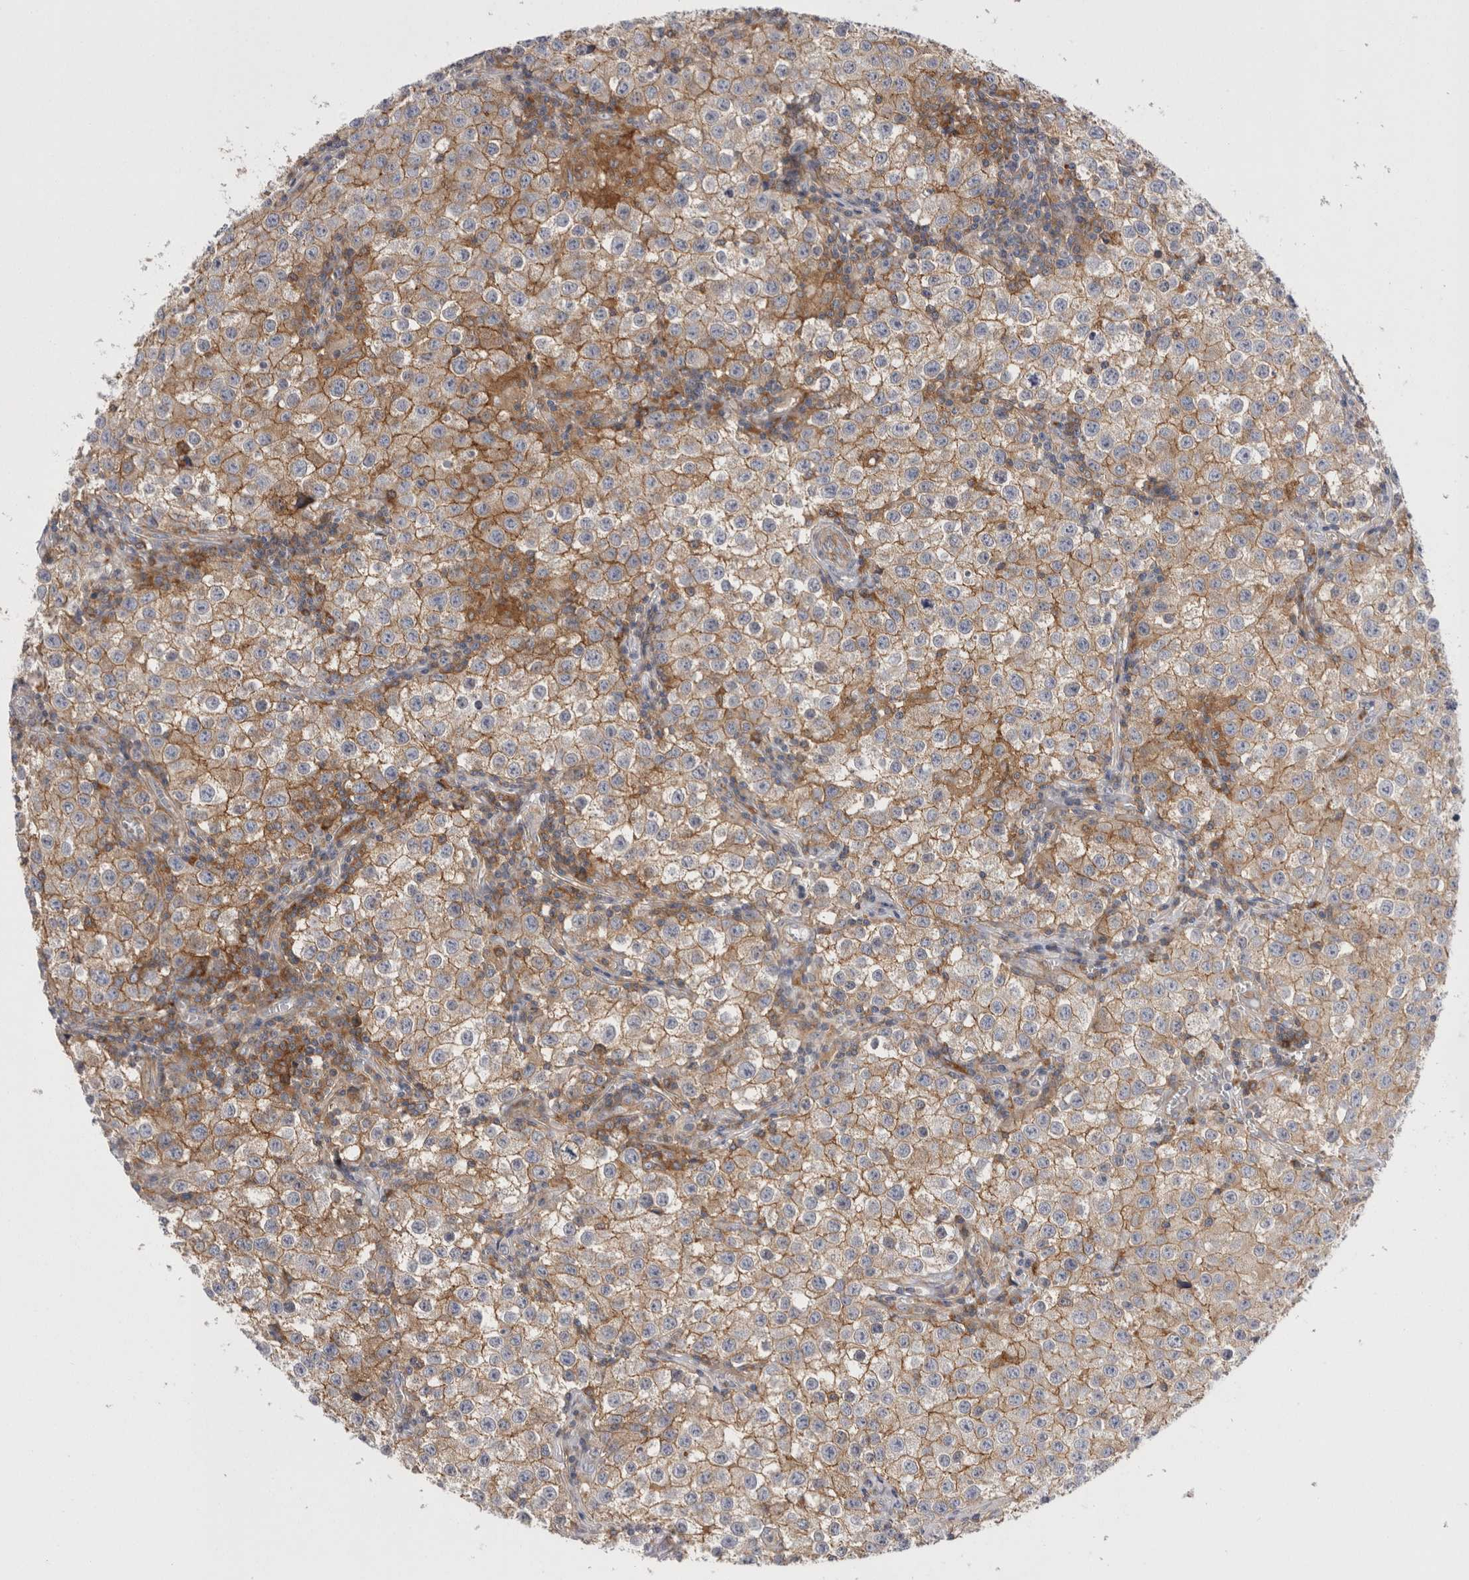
{"staining": {"intensity": "moderate", "quantity": ">75%", "location": "cytoplasmic/membranous"}, "tissue": "testis cancer", "cell_type": "Tumor cells", "image_type": "cancer", "snomed": [{"axis": "morphology", "description": "Seminoma, NOS"}, {"axis": "morphology", "description": "Carcinoma, Embryonal, NOS"}, {"axis": "topography", "description": "Testis"}], "caption": "Seminoma (testis) stained with a brown dye reveals moderate cytoplasmic/membranous positive positivity in approximately >75% of tumor cells.", "gene": "RAB11FIP1", "patient": {"sex": "male", "age": 43}}